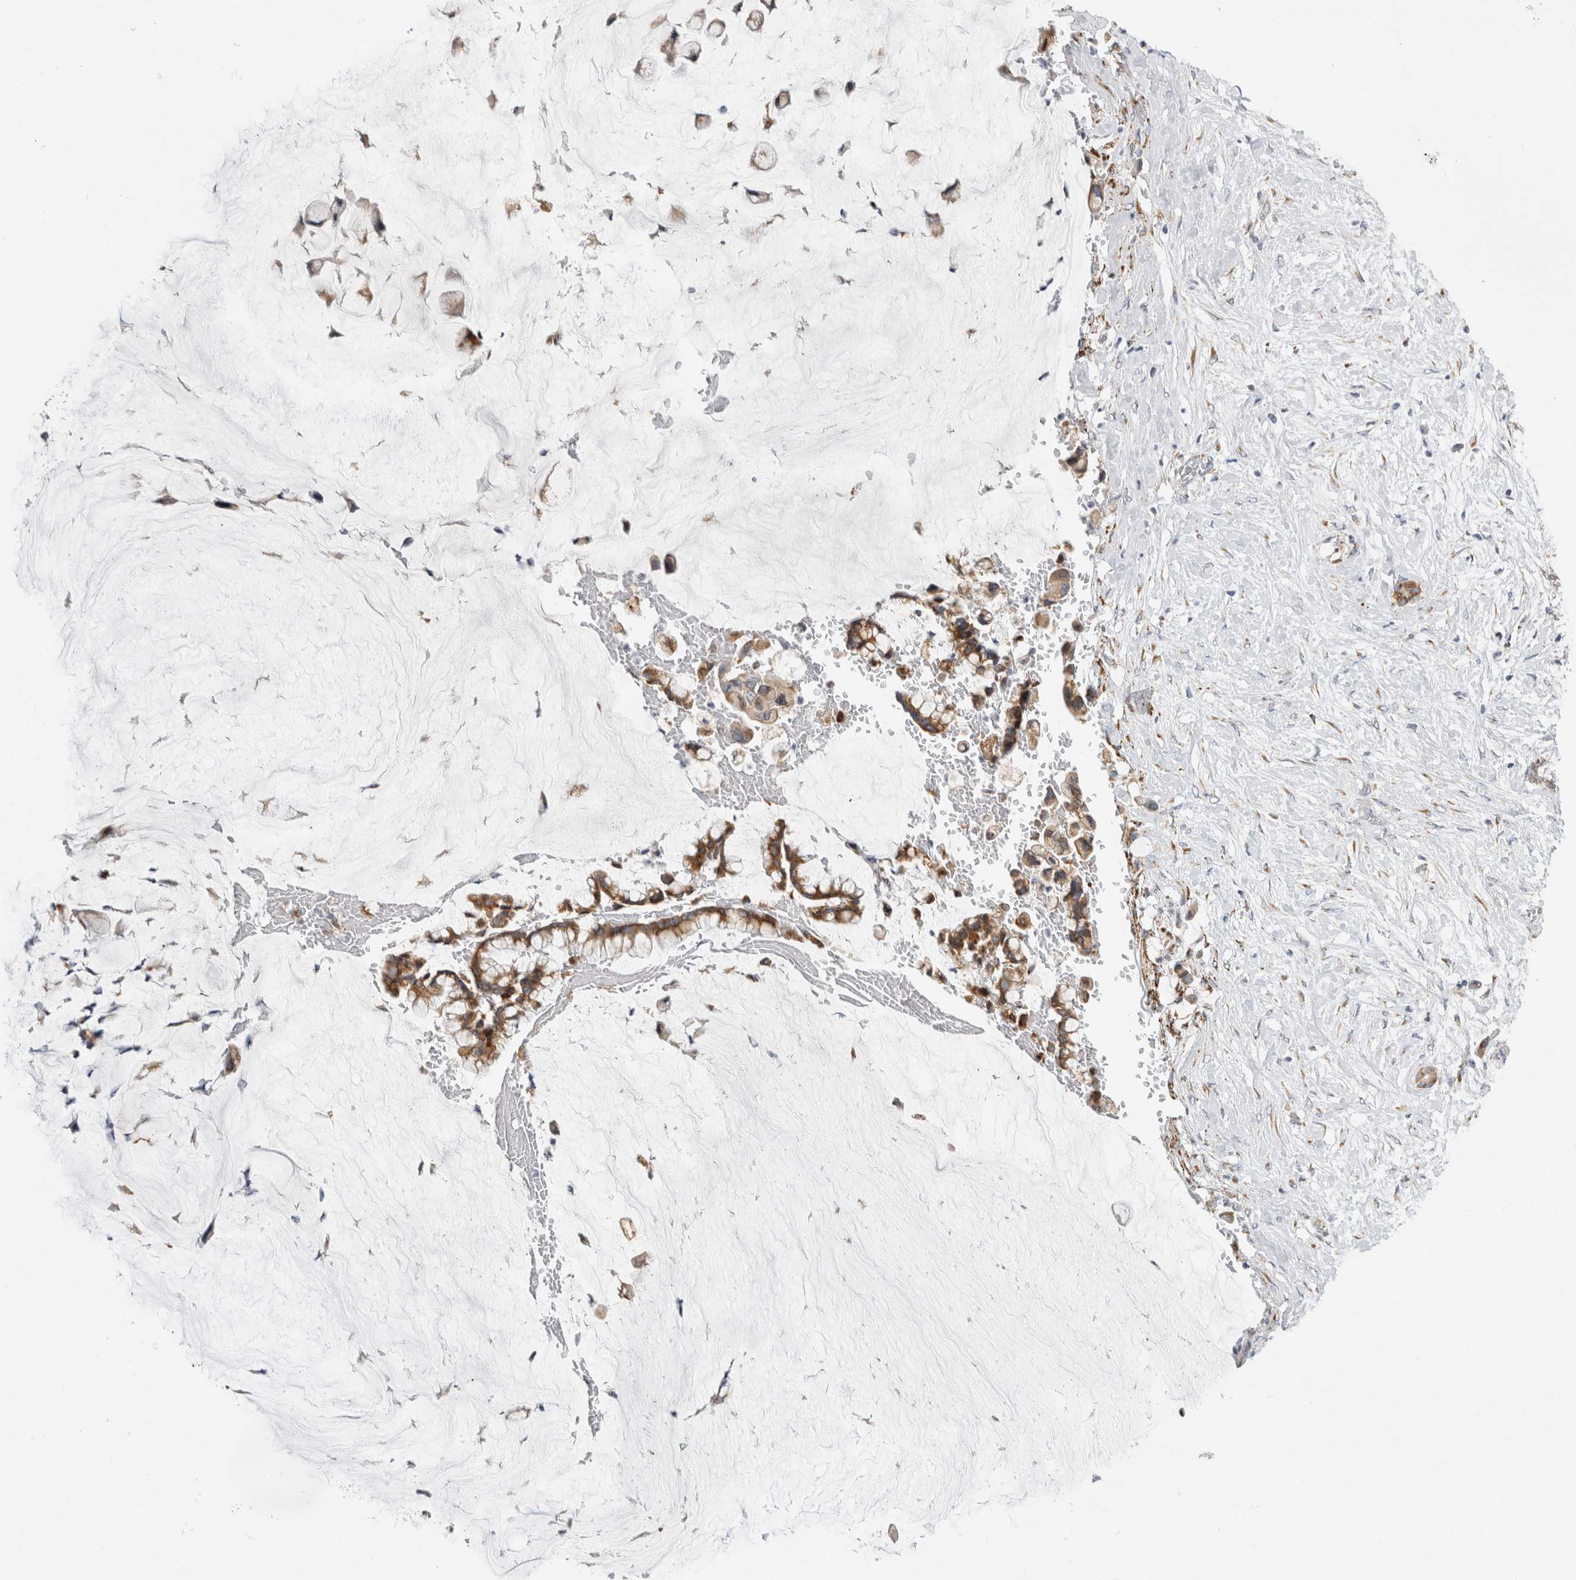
{"staining": {"intensity": "moderate", "quantity": ">75%", "location": "cytoplasmic/membranous"}, "tissue": "pancreatic cancer", "cell_type": "Tumor cells", "image_type": "cancer", "snomed": [{"axis": "morphology", "description": "Adenocarcinoma, NOS"}, {"axis": "topography", "description": "Pancreas"}], "caption": "A photomicrograph of pancreatic adenocarcinoma stained for a protein reveals moderate cytoplasmic/membranous brown staining in tumor cells. Using DAB (3,3'-diaminobenzidine) (brown) and hematoxylin (blue) stains, captured at high magnification using brightfield microscopy.", "gene": "RPN2", "patient": {"sex": "male", "age": 41}}